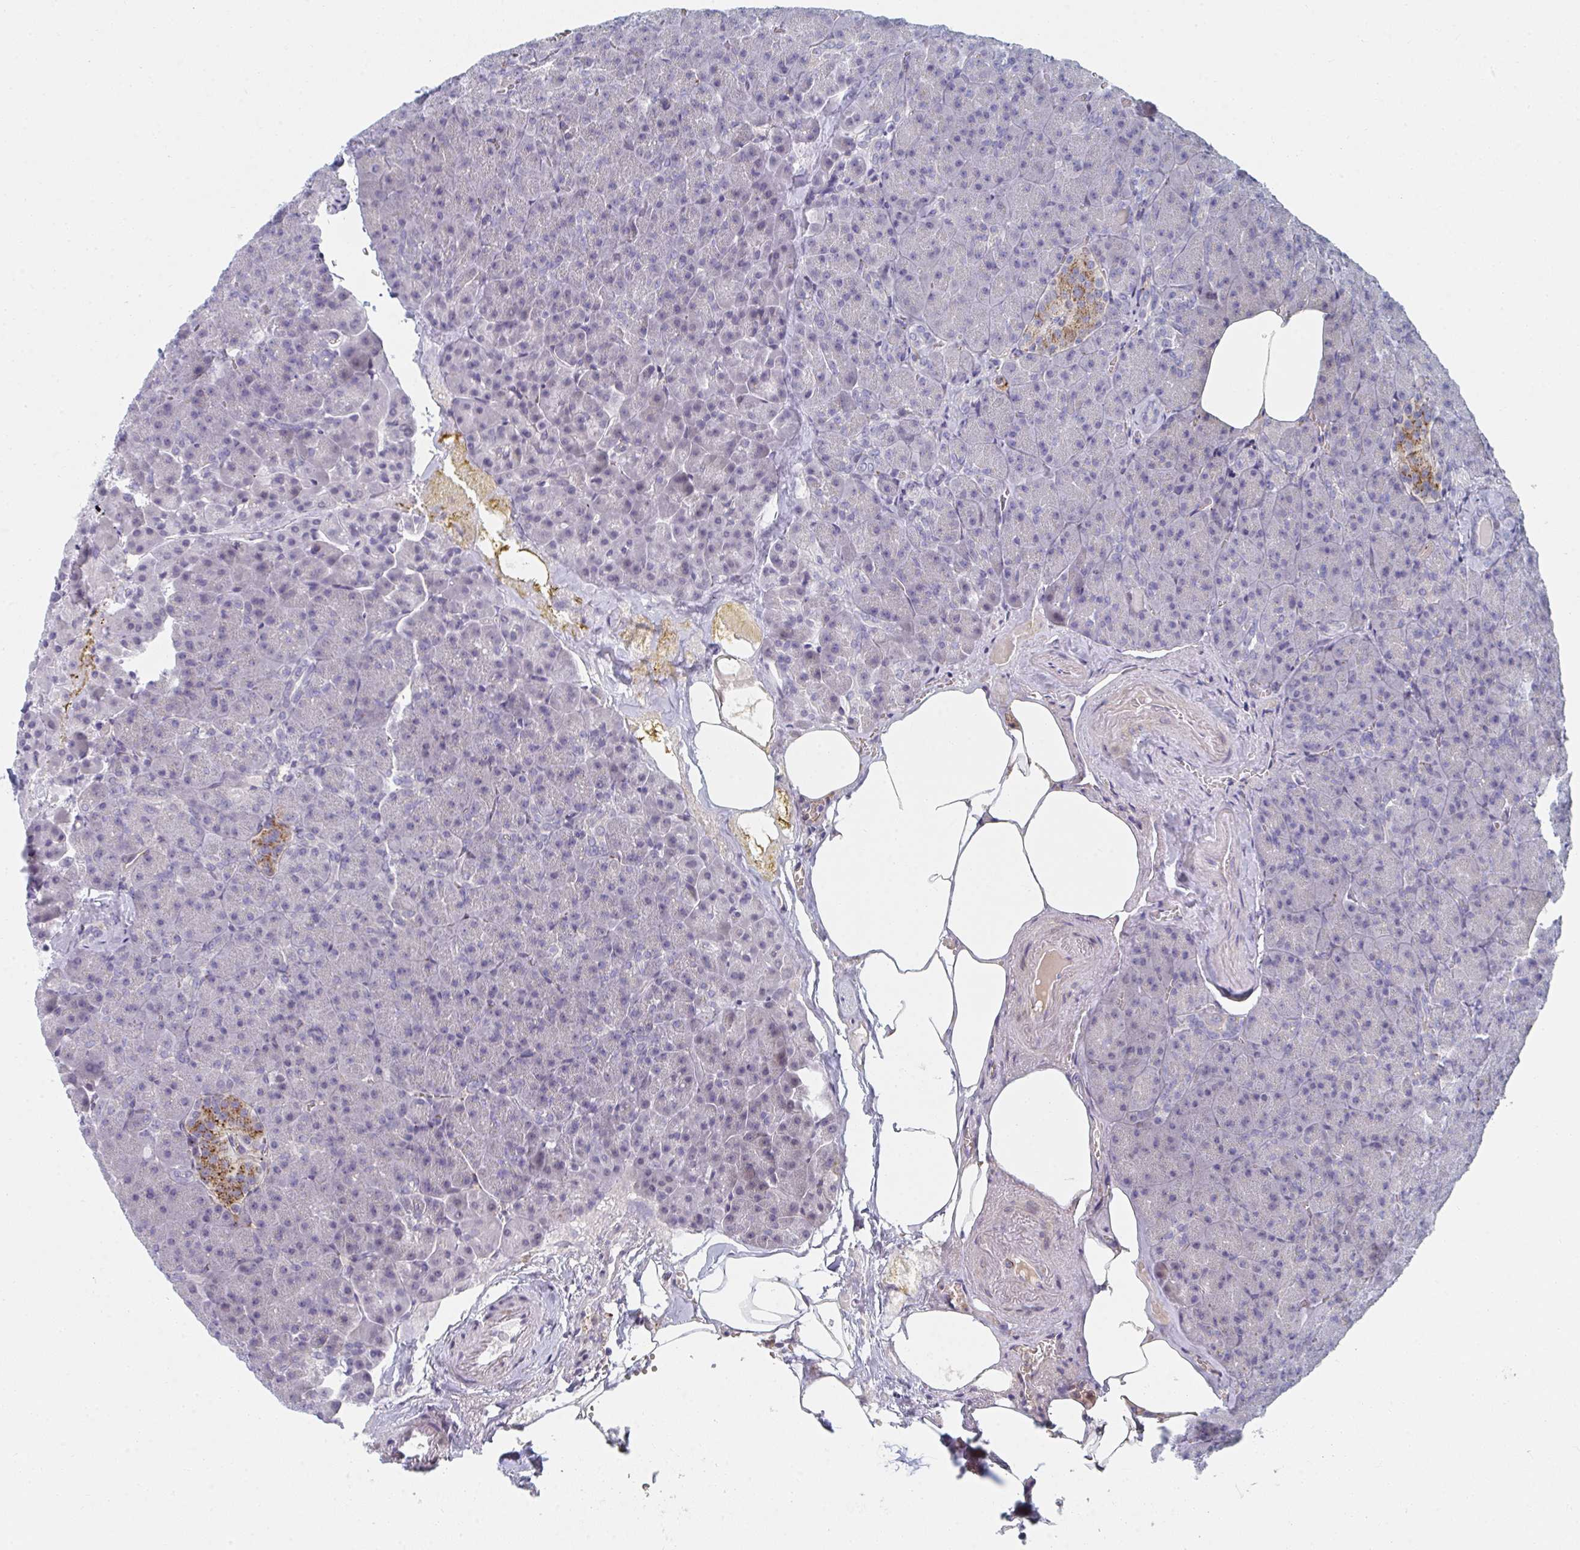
{"staining": {"intensity": "negative", "quantity": "none", "location": "none"}, "tissue": "pancreas", "cell_type": "Exocrine glandular cells", "image_type": "normal", "snomed": [{"axis": "morphology", "description": "Normal tissue, NOS"}, {"axis": "topography", "description": "Pancreas"}], "caption": "This histopathology image is of unremarkable pancreas stained with immunohistochemistry (IHC) to label a protein in brown with the nuclei are counter-stained blue. There is no staining in exocrine glandular cells.", "gene": "PSMG1", "patient": {"sex": "female", "age": 74}}